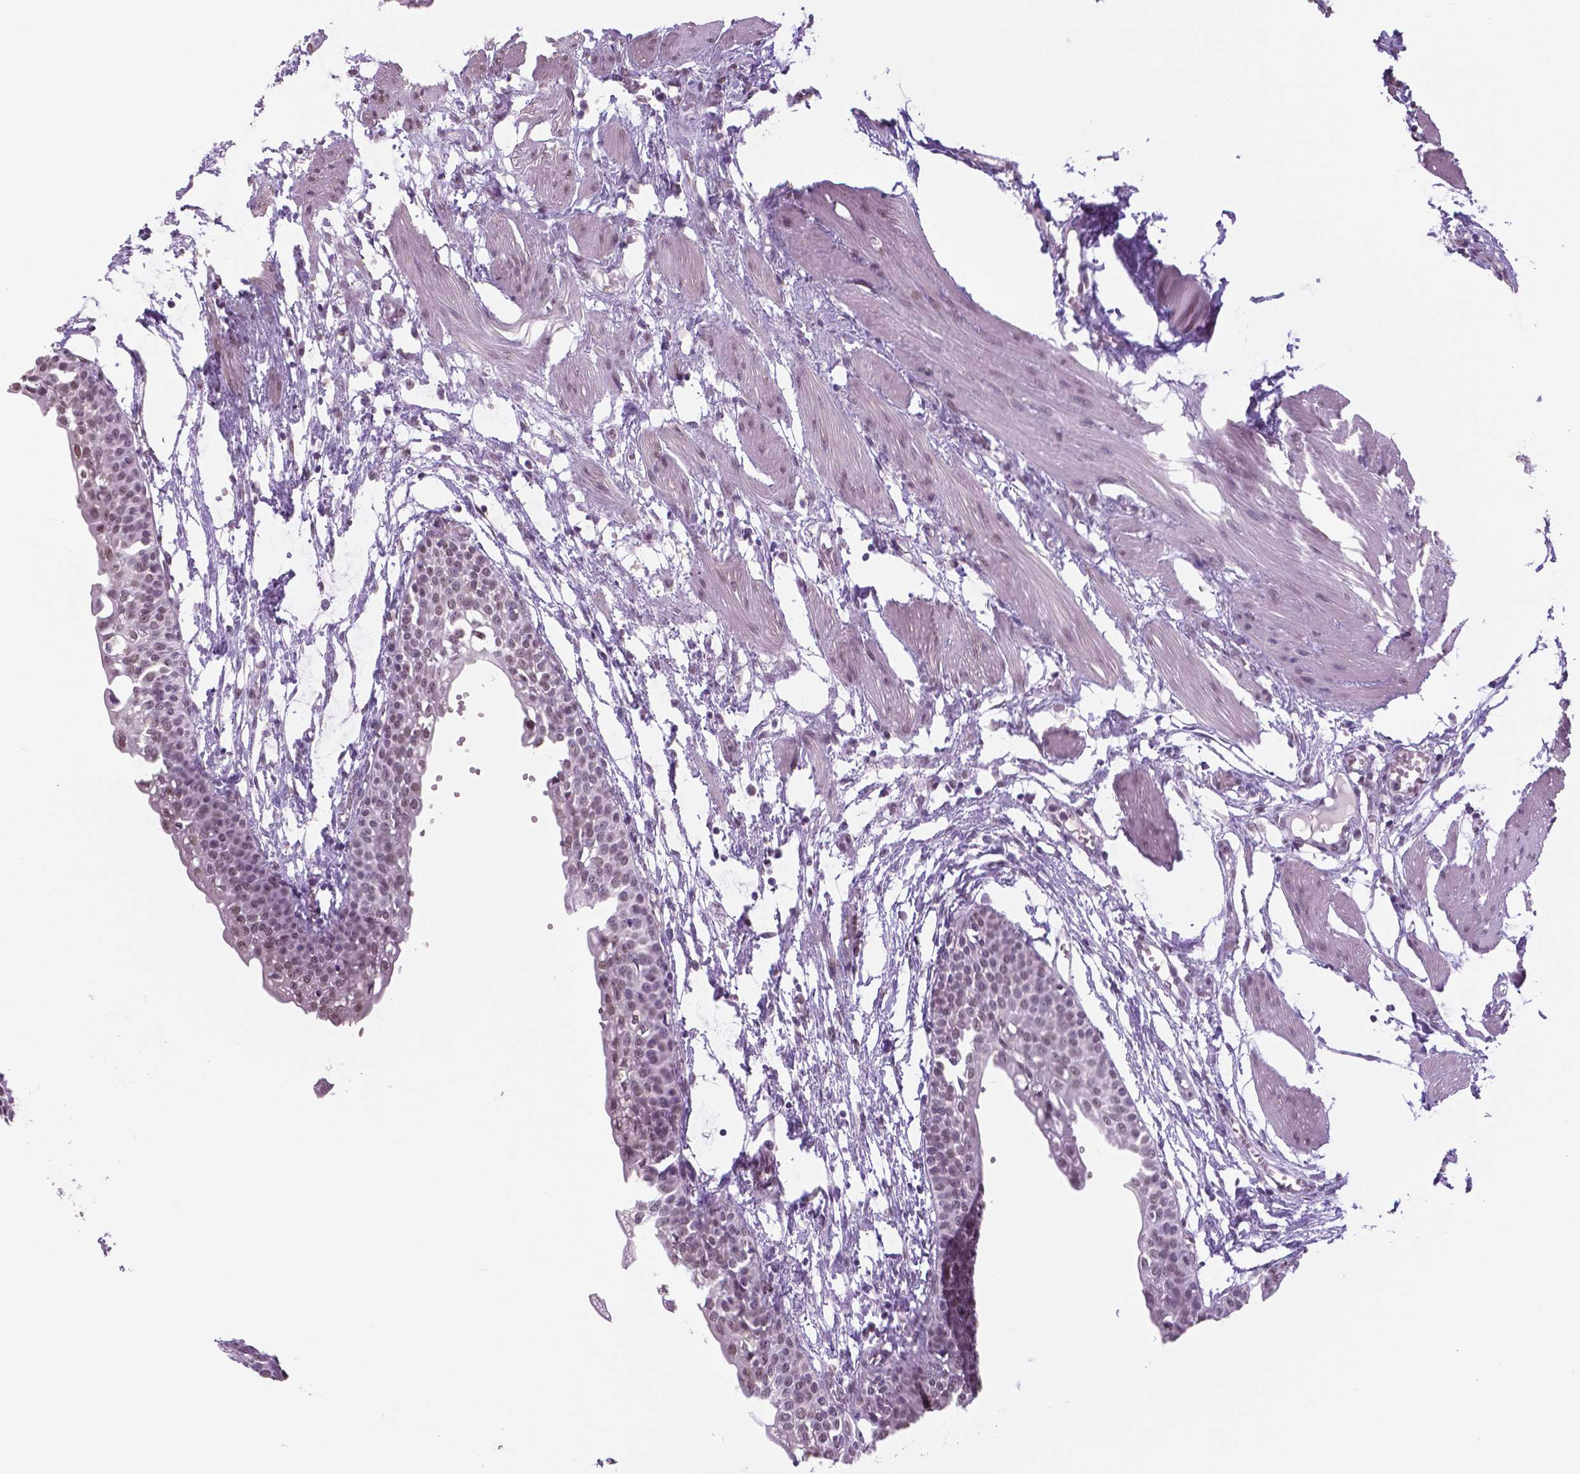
{"staining": {"intensity": "weak", "quantity": "25%-75%", "location": "nuclear"}, "tissue": "urinary bladder", "cell_type": "Urothelial cells", "image_type": "normal", "snomed": [{"axis": "morphology", "description": "Normal tissue, NOS"}, {"axis": "topography", "description": "Urinary bladder"}, {"axis": "topography", "description": "Peripheral nerve tissue"}], "caption": "Protein expression analysis of unremarkable human urinary bladder reveals weak nuclear staining in approximately 25%-75% of urothelial cells. (DAB IHC, brown staining for protein, blue staining for nuclei).", "gene": "IGF2BP1", "patient": {"sex": "male", "age": 55}}